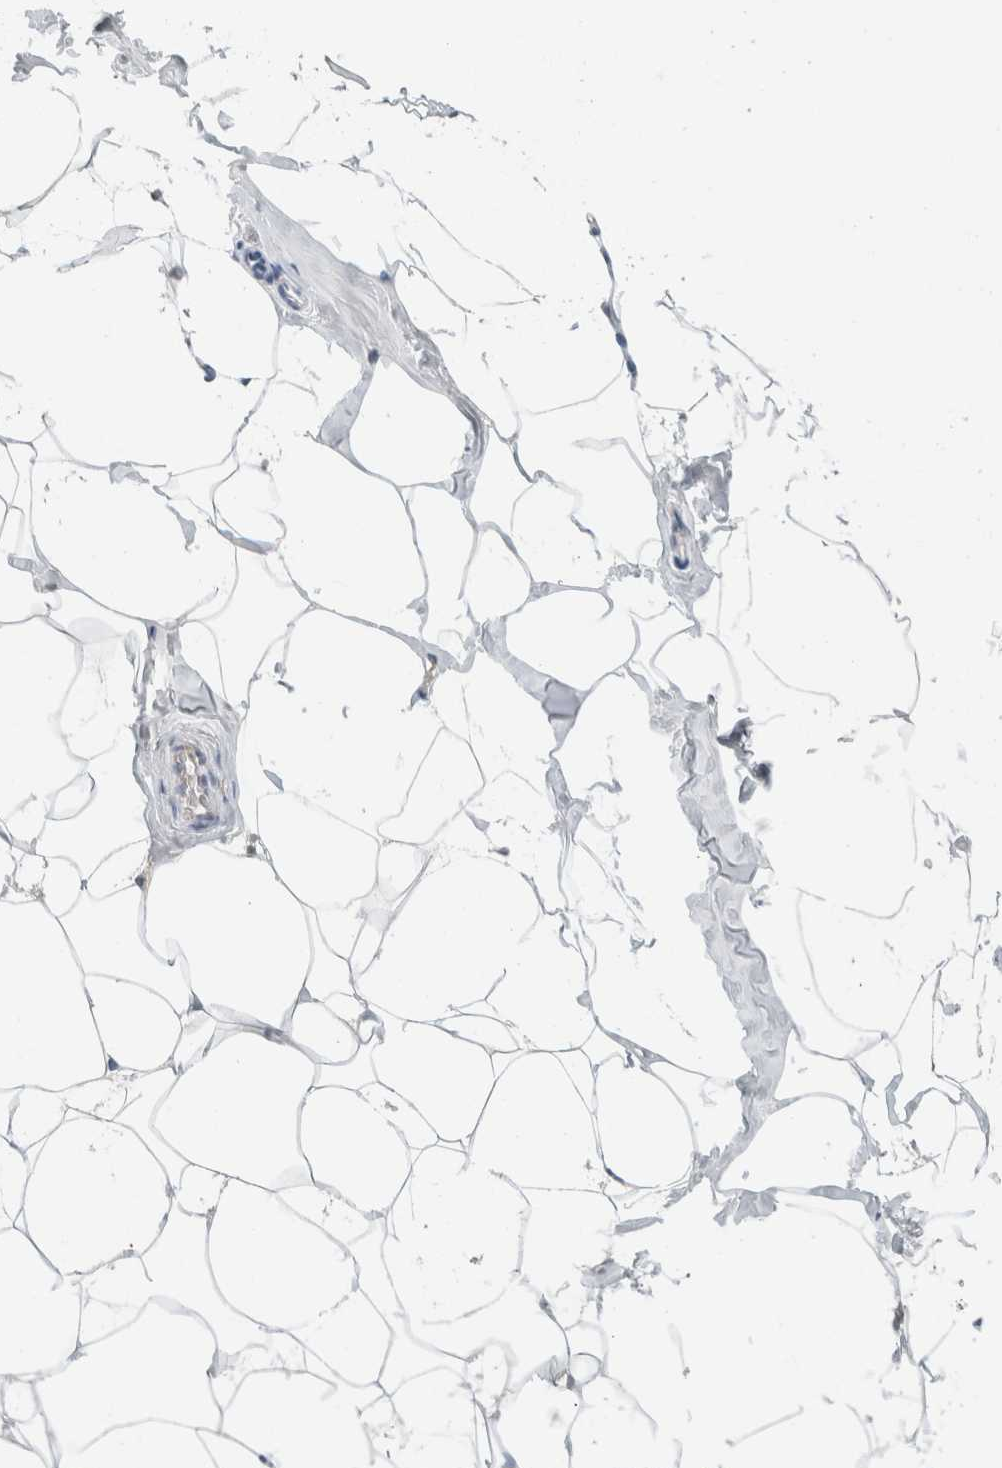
{"staining": {"intensity": "negative", "quantity": "none", "location": "none"}, "tissue": "adipose tissue", "cell_type": "Adipocytes", "image_type": "normal", "snomed": [{"axis": "morphology", "description": "Normal tissue, NOS"}, {"axis": "morphology", "description": "Fibrosis, NOS"}, {"axis": "topography", "description": "Breast"}, {"axis": "topography", "description": "Adipose tissue"}], "caption": "IHC histopathology image of unremarkable adipose tissue: adipose tissue stained with DAB displays no significant protein expression in adipocytes.", "gene": "TSPAN8", "patient": {"sex": "female", "age": 39}}